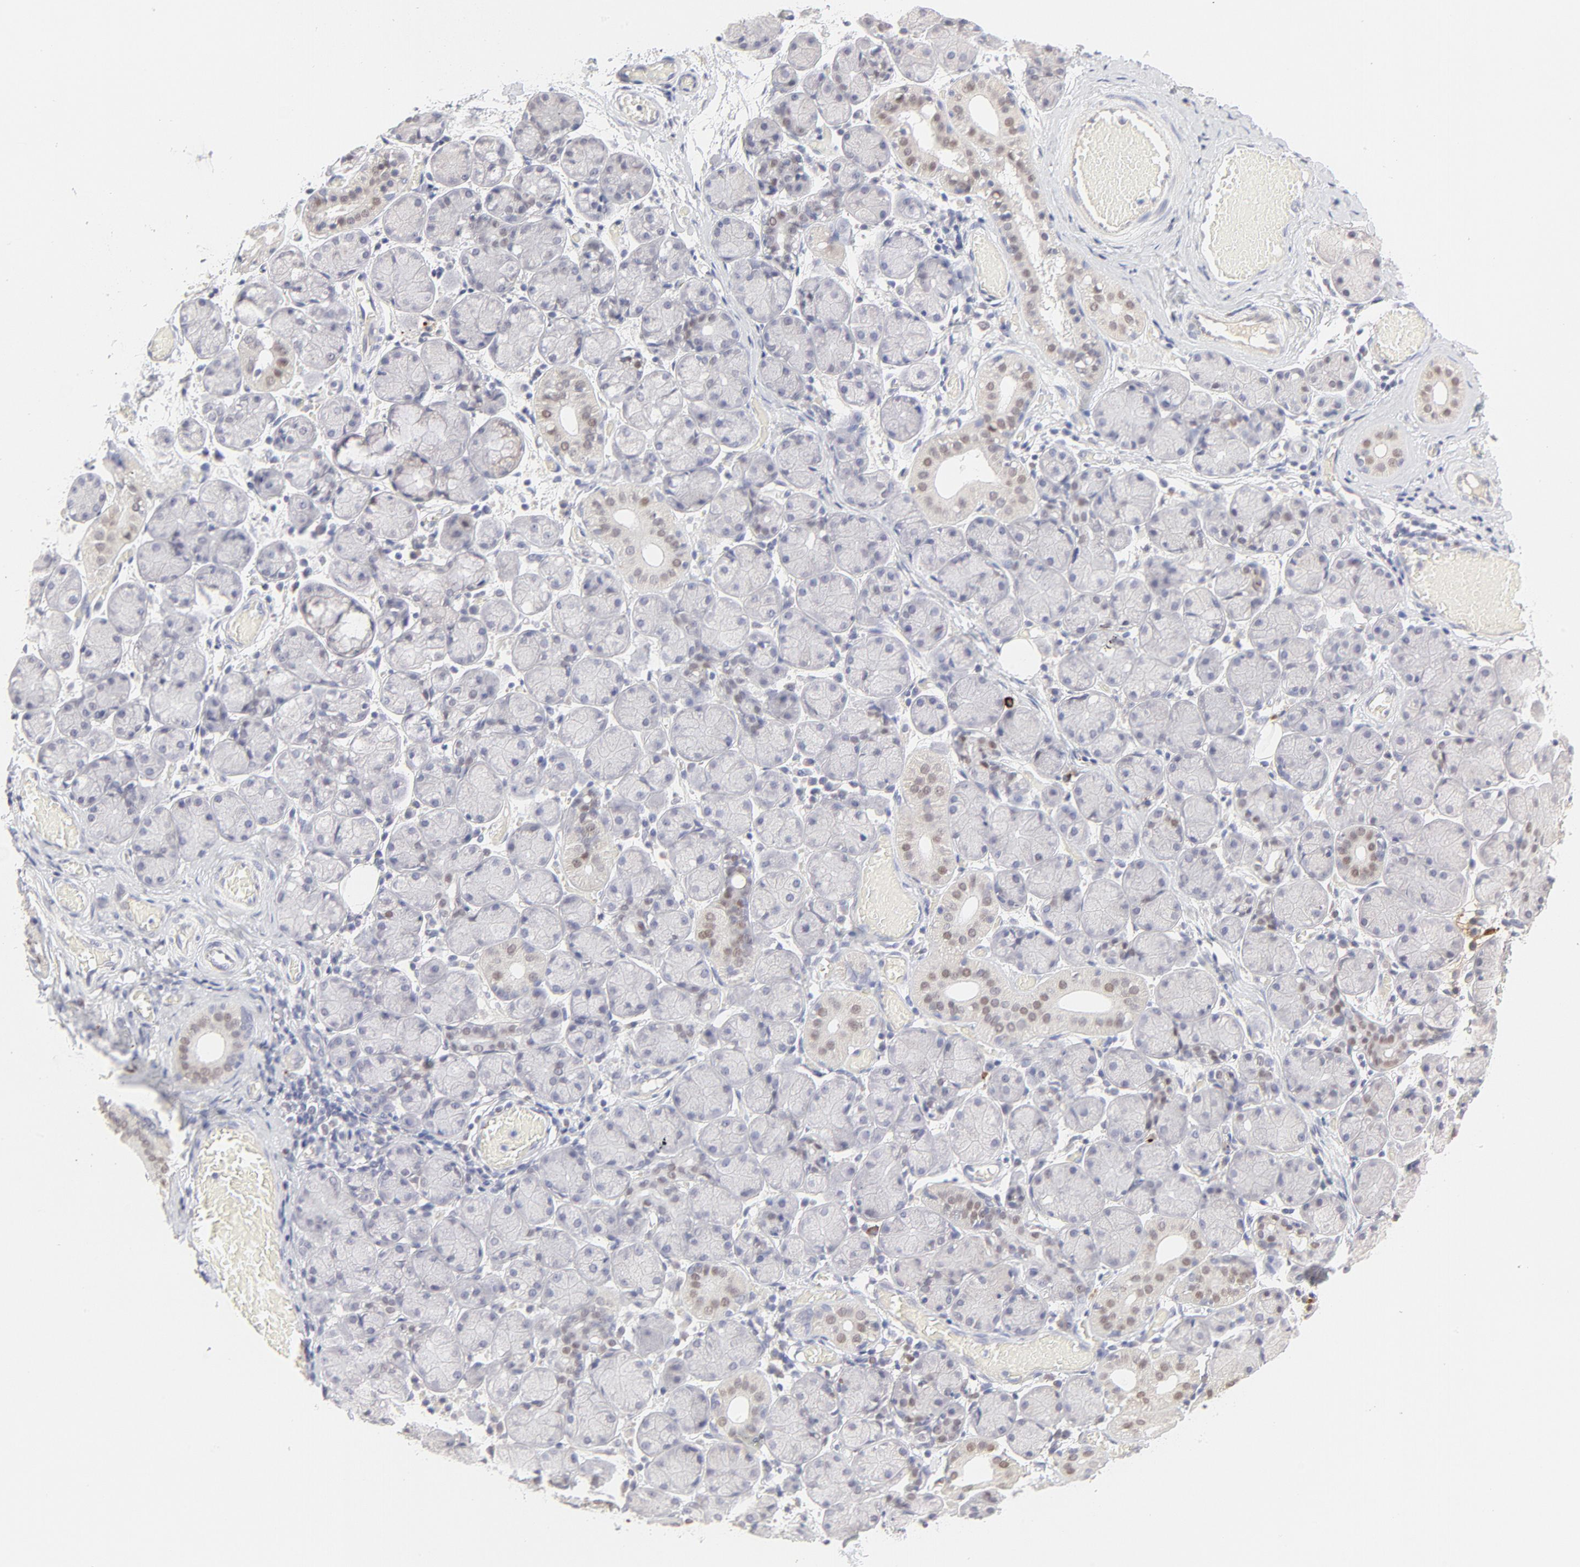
{"staining": {"intensity": "moderate", "quantity": "25%-75%", "location": "nuclear"}, "tissue": "salivary gland", "cell_type": "Glandular cells", "image_type": "normal", "snomed": [{"axis": "morphology", "description": "Normal tissue, NOS"}, {"axis": "topography", "description": "Salivary gland"}], "caption": "IHC of normal salivary gland exhibits medium levels of moderate nuclear positivity in about 25%-75% of glandular cells.", "gene": "ELF3", "patient": {"sex": "female", "age": 24}}